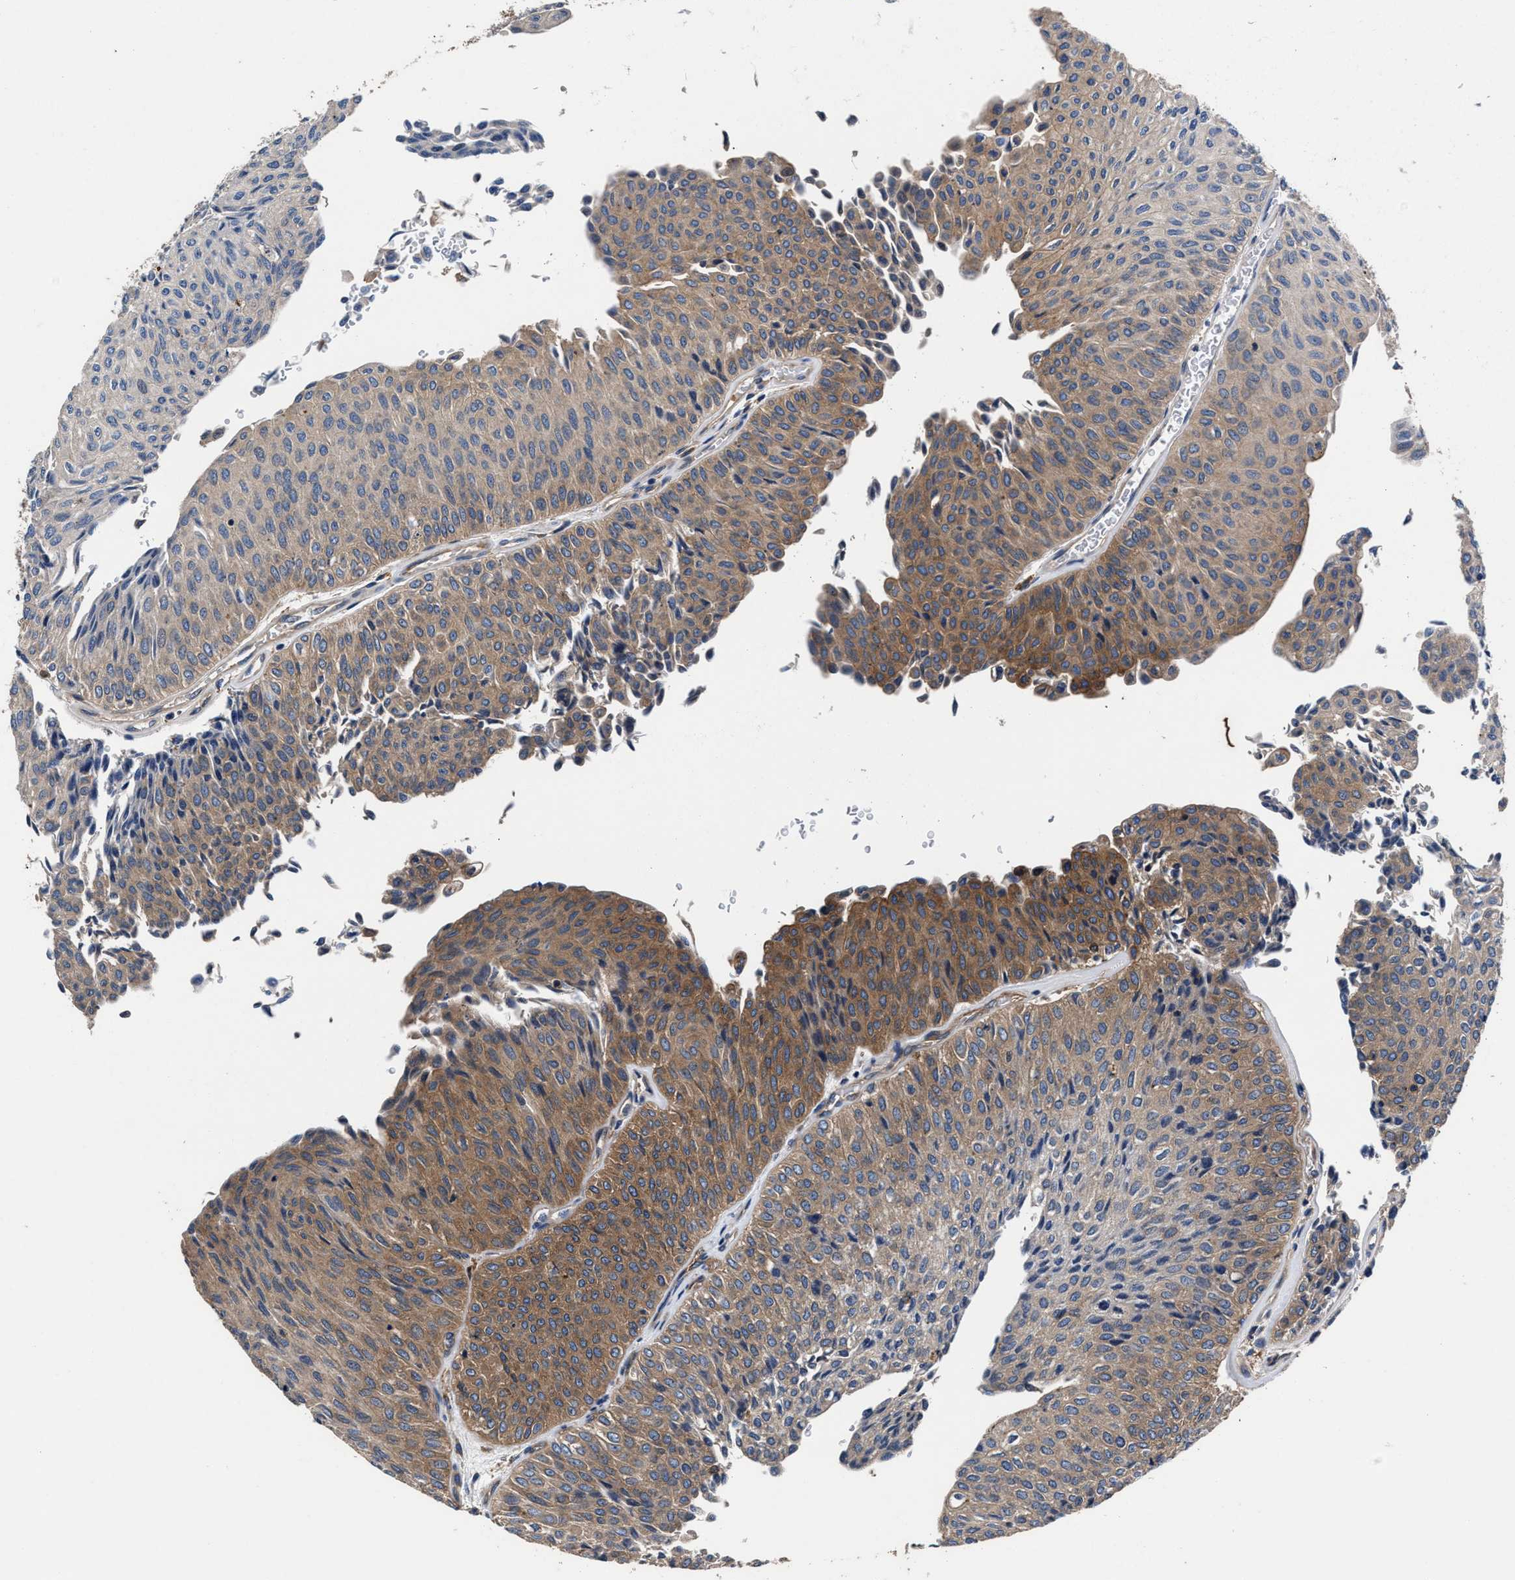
{"staining": {"intensity": "moderate", "quantity": "<25%", "location": "cytoplasmic/membranous"}, "tissue": "urothelial cancer", "cell_type": "Tumor cells", "image_type": "cancer", "snomed": [{"axis": "morphology", "description": "Urothelial carcinoma, Low grade"}, {"axis": "topography", "description": "Urinary bladder"}], "caption": "IHC staining of urothelial cancer, which reveals low levels of moderate cytoplasmic/membranous staining in about <25% of tumor cells indicating moderate cytoplasmic/membranous protein positivity. The staining was performed using DAB (brown) for protein detection and nuclei were counterstained in hematoxylin (blue).", "gene": "SH3GL1", "patient": {"sex": "male", "age": 78}}